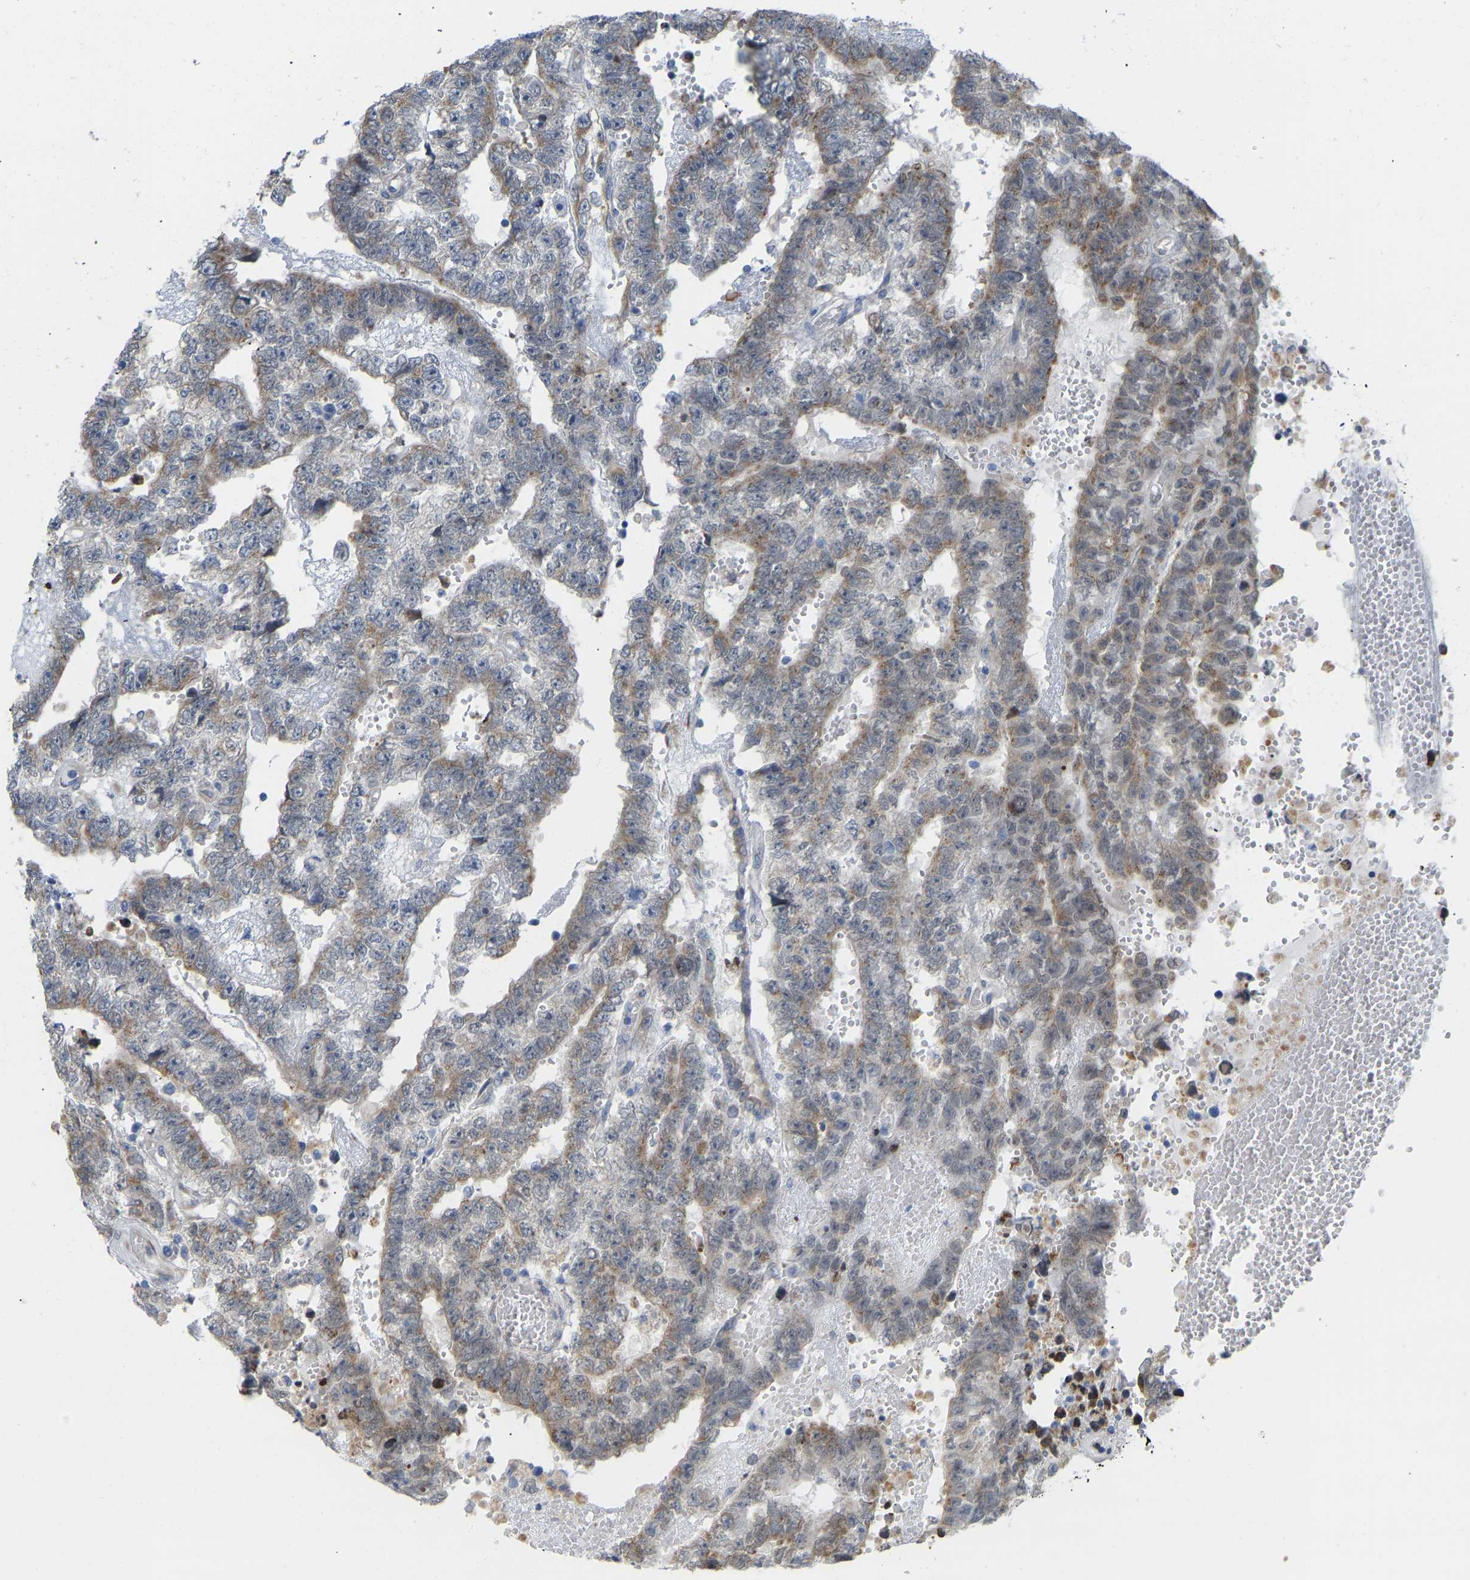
{"staining": {"intensity": "moderate", "quantity": ">75%", "location": "cytoplasmic/membranous"}, "tissue": "testis cancer", "cell_type": "Tumor cells", "image_type": "cancer", "snomed": [{"axis": "morphology", "description": "Carcinoma, Embryonal, NOS"}, {"axis": "topography", "description": "Testis"}], "caption": "IHC staining of testis cancer (embryonal carcinoma), which demonstrates medium levels of moderate cytoplasmic/membranous staining in approximately >75% of tumor cells indicating moderate cytoplasmic/membranous protein positivity. The staining was performed using DAB (brown) for protein detection and nuclei were counterstained in hematoxylin (blue).", "gene": "BEND3", "patient": {"sex": "male", "age": 25}}